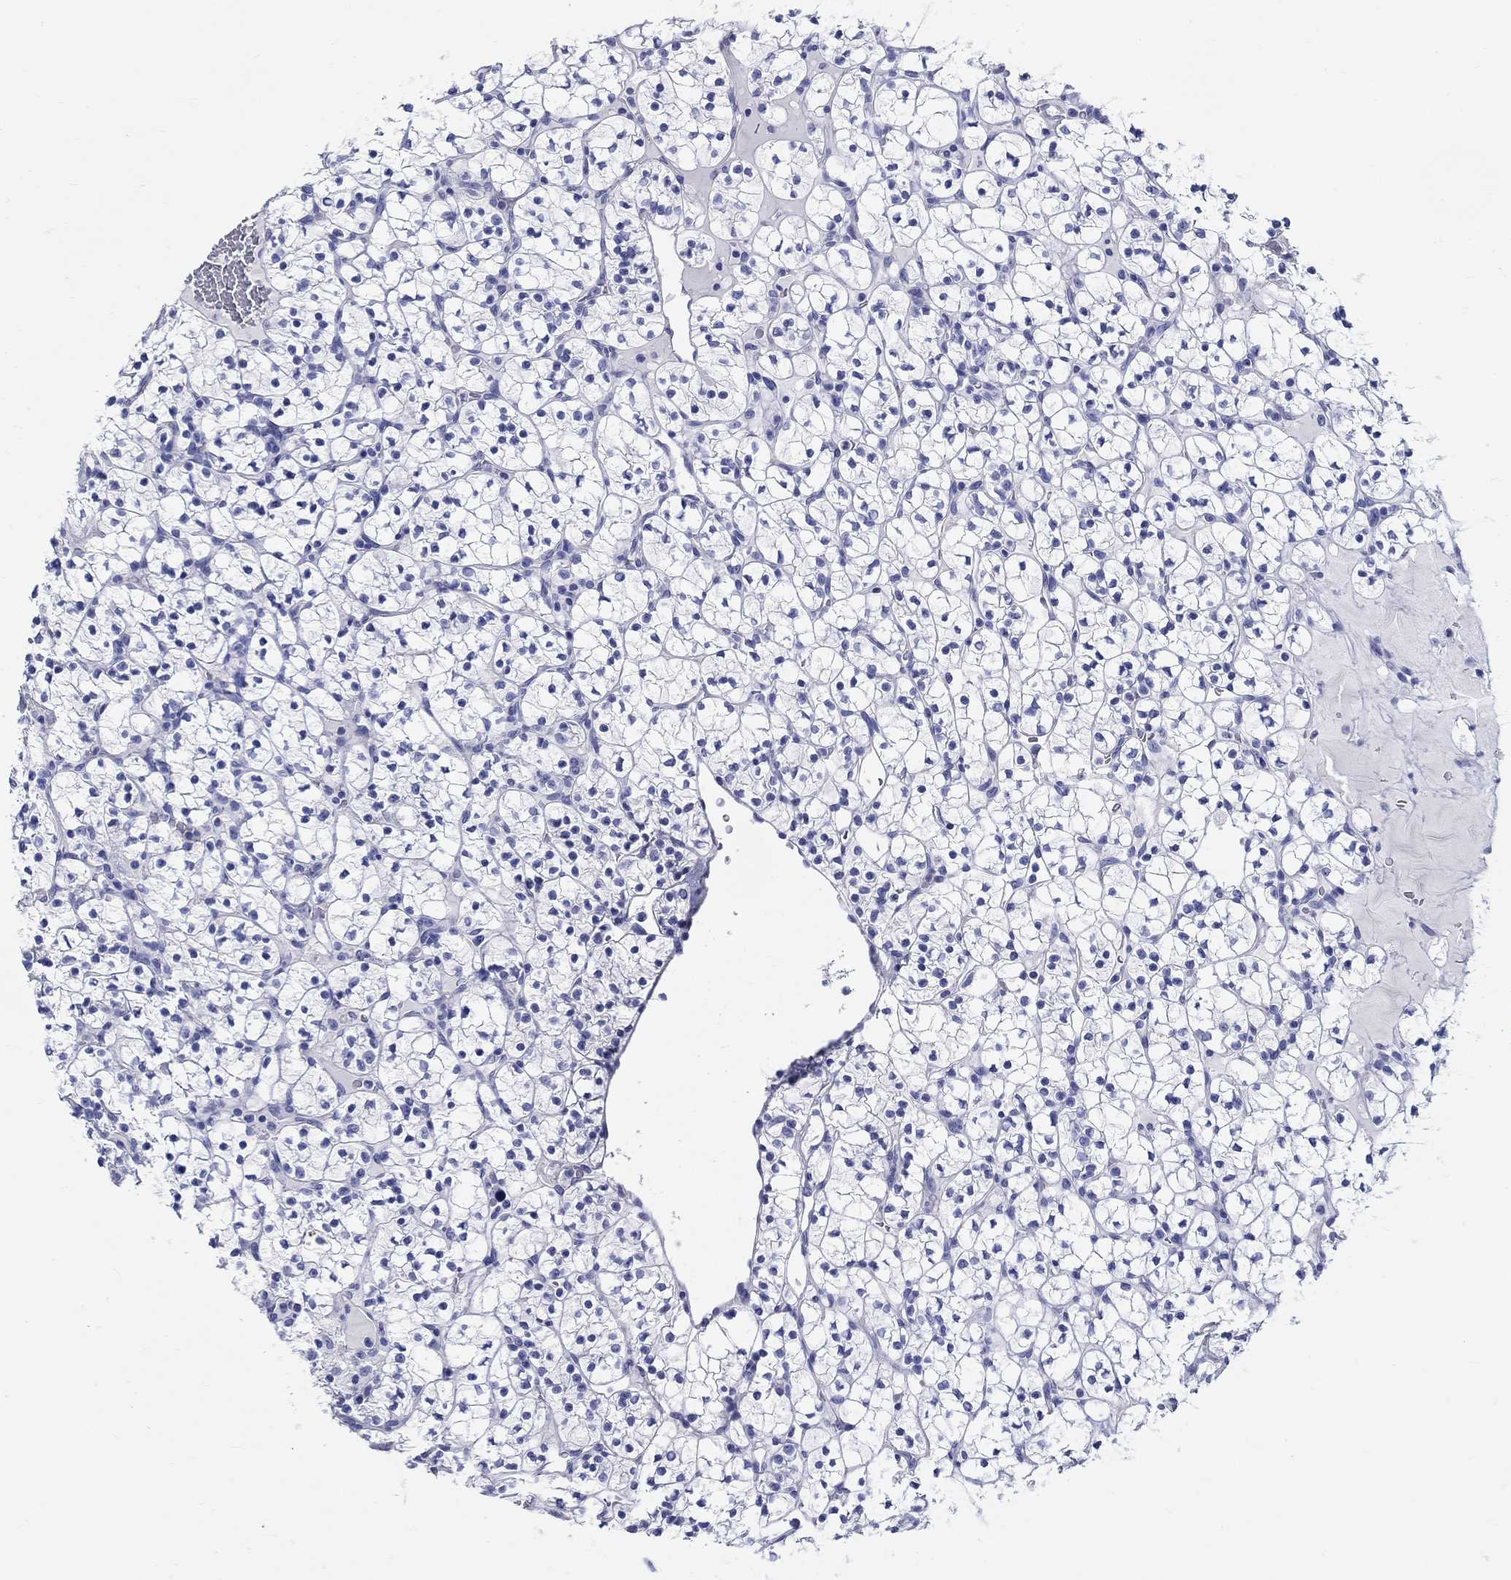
{"staining": {"intensity": "negative", "quantity": "none", "location": "none"}, "tissue": "renal cancer", "cell_type": "Tumor cells", "image_type": "cancer", "snomed": [{"axis": "morphology", "description": "Adenocarcinoma, NOS"}, {"axis": "topography", "description": "Kidney"}], "caption": "There is no significant staining in tumor cells of renal cancer.", "gene": "CRYGS", "patient": {"sex": "female", "age": 89}}